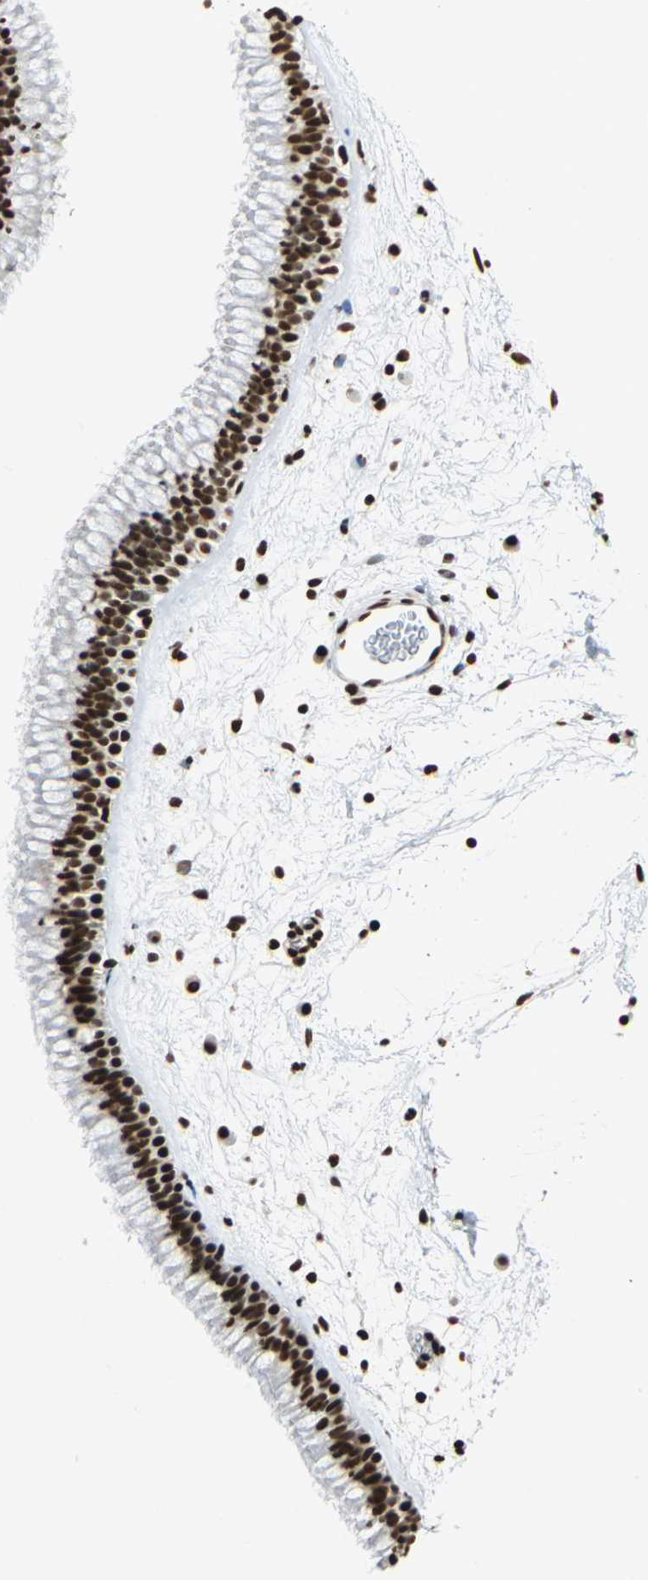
{"staining": {"intensity": "strong", "quantity": ">75%", "location": "nuclear"}, "tissue": "nasopharynx", "cell_type": "Respiratory epithelial cells", "image_type": "normal", "snomed": [{"axis": "morphology", "description": "Normal tissue, NOS"}, {"axis": "morphology", "description": "Inflammation, NOS"}, {"axis": "topography", "description": "Nasopharynx"}], "caption": "Strong nuclear positivity is appreciated in approximately >75% of respiratory epithelial cells in unremarkable nasopharynx. (Brightfield microscopy of DAB IHC at high magnification).", "gene": "HMGB1", "patient": {"sex": "male", "age": 48}}